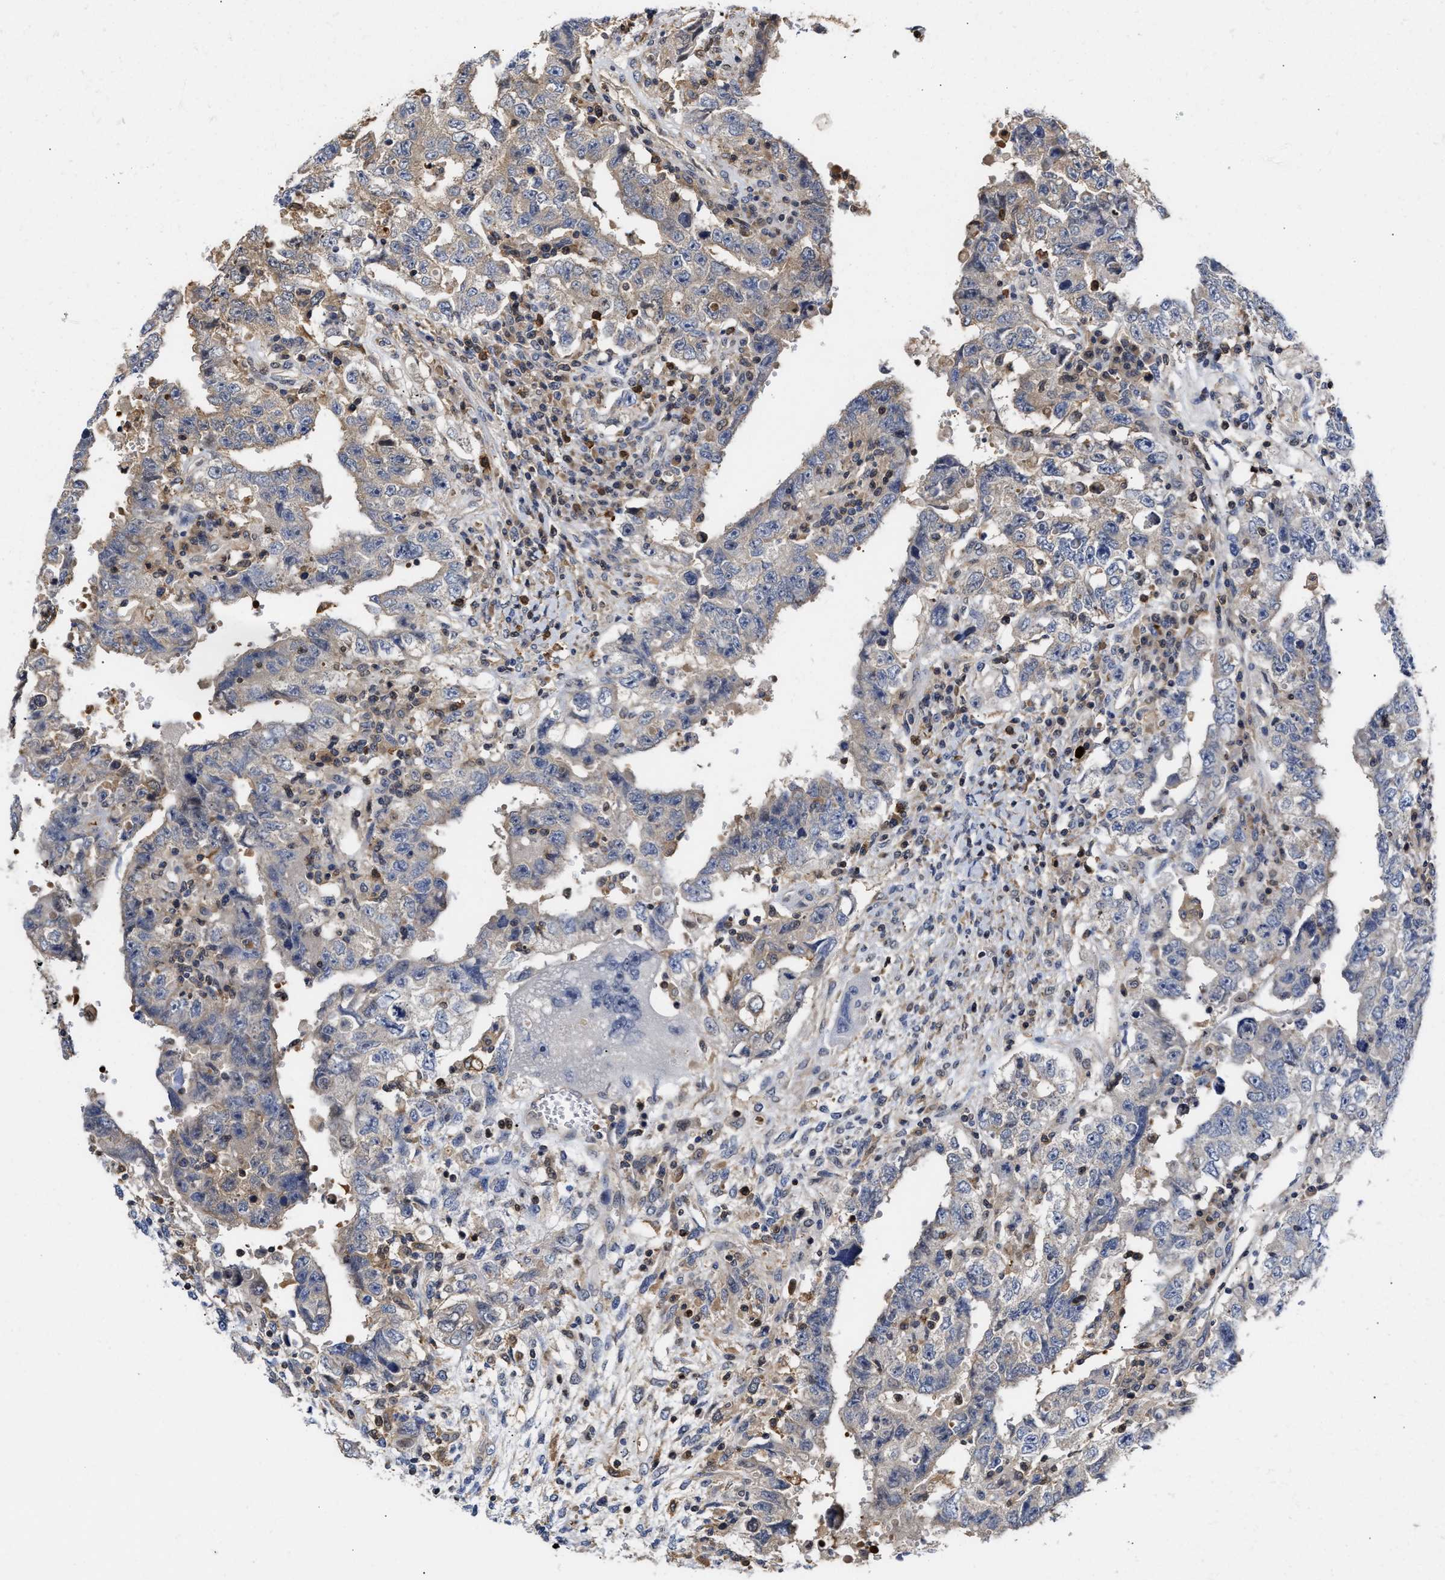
{"staining": {"intensity": "weak", "quantity": "<25%", "location": "cytoplasmic/membranous"}, "tissue": "testis cancer", "cell_type": "Tumor cells", "image_type": "cancer", "snomed": [{"axis": "morphology", "description": "Carcinoma, Embryonal, NOS"}, {"axis": "topography", "description": "Testis"}], "caption": "The immunohistochemistry histopathology image has no significant staining in tumor cells of testis embryonal carcinoma tissue.", "gene": "KLHDC1", "patient": {"sex": "male", "age": 26}}